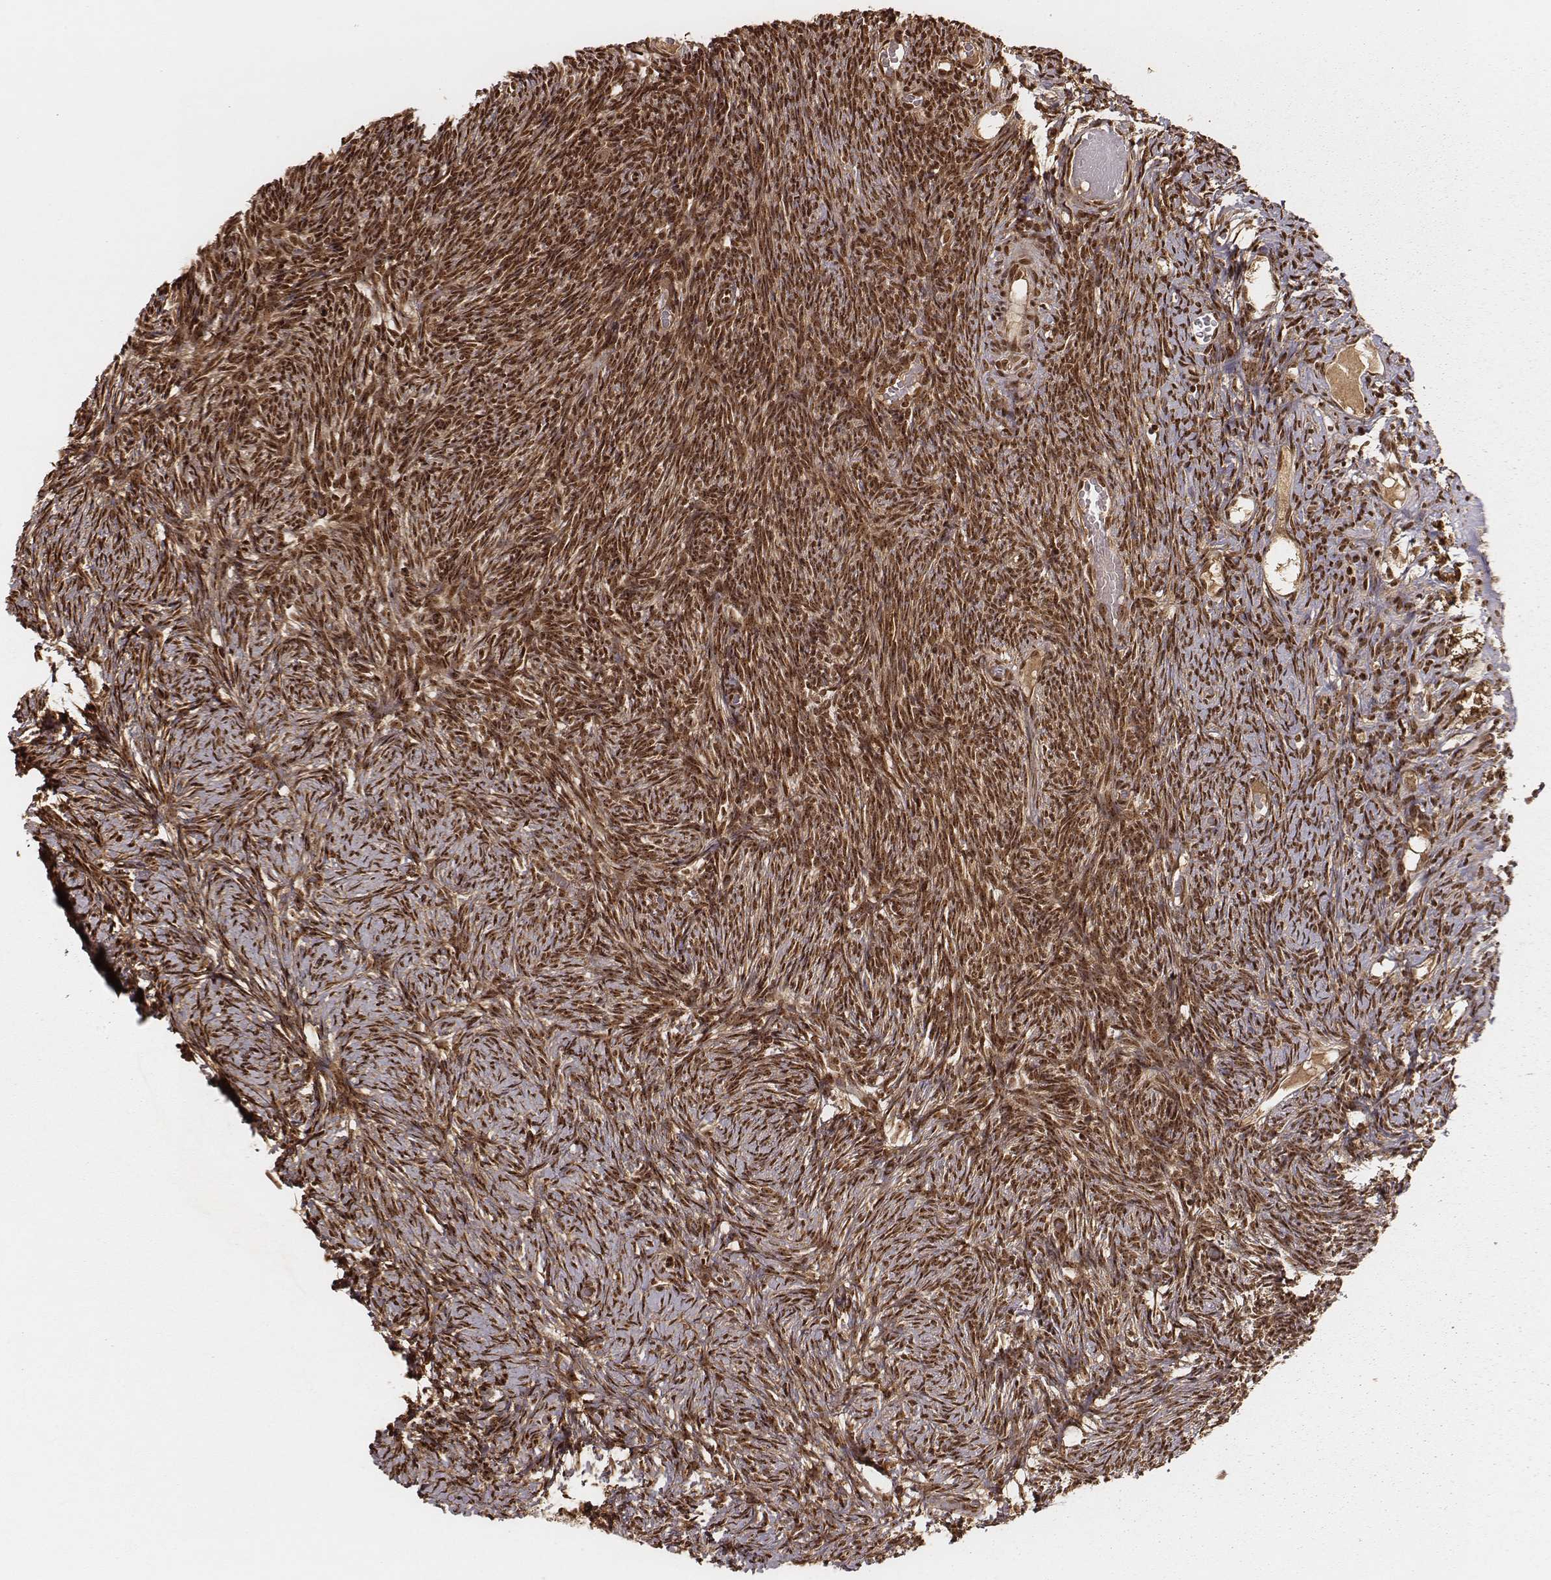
{"staining": {"intensity": "strong", "quantity": ">75%", "location": "nuclear"}, "tissue": "ovary", "cell_type": "Ovarian stroma cells", "image_type": "normal", "snomed": [{"axis": "morphology", "description": "Normal tissue, NOS"}, {"axis": "topography", "description": "Ovary"}], "caption": "Immunohistochemistry micrograph of benign ovary: ovary stained using IHC demonstrates high levels of strong protein expression localized specifically in the nuclear of ovarian stroma cells, appearing as a nuclear brown color.", "gene": "NFX1", "patient": {"sex": "female", "age": 39}}